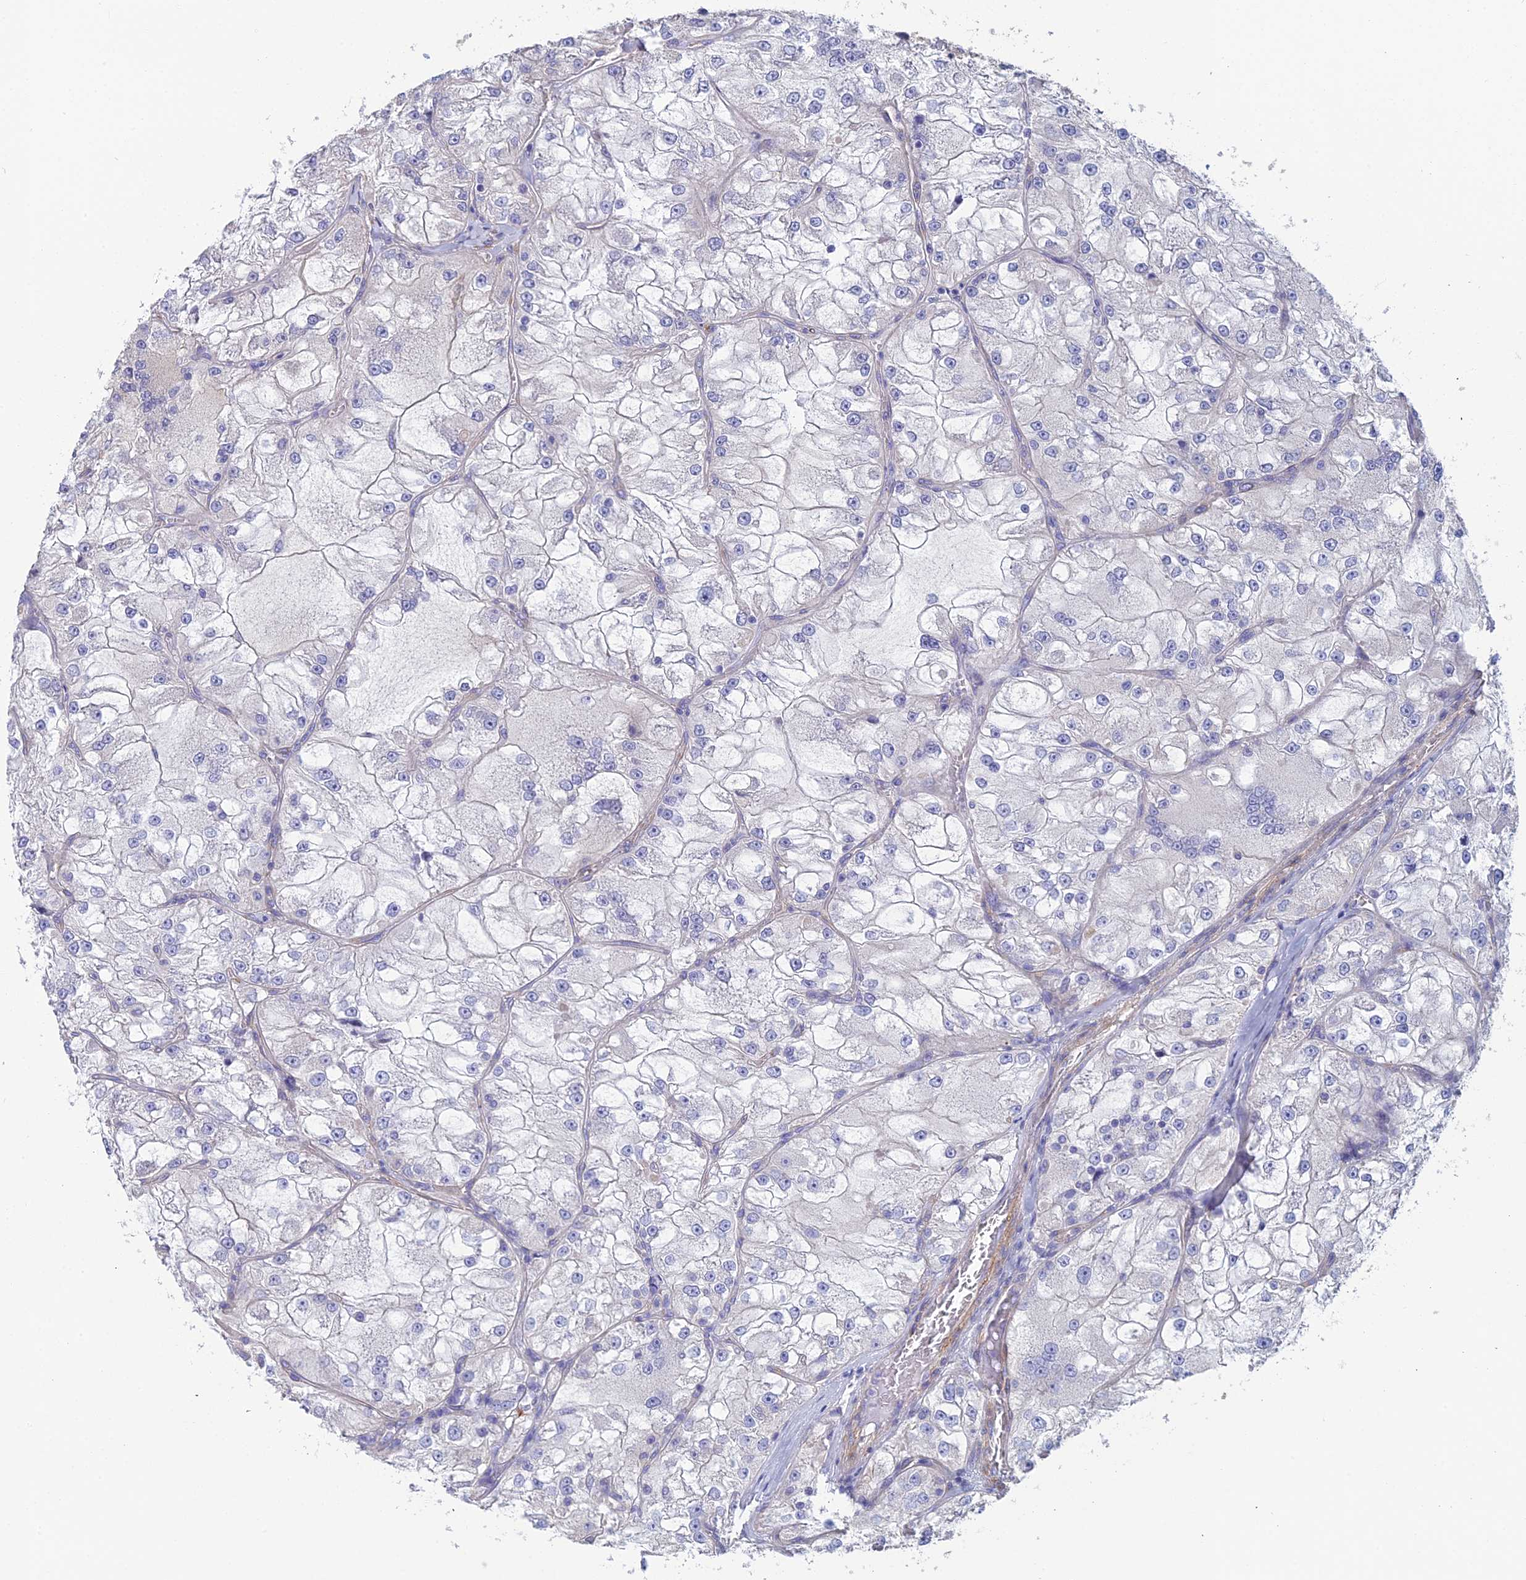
{"staining": {"intensity": "negative", "quantity": "none", "location": "none"}, "tissue": "renal cancer", "cell_type": "Tumor cells", "image_type": "cancer", "snomed": [{"axis": "morphology", "description": "Adenocarcinoma, NOS"}, {"axis": "topography", "description": "Kidney"}], "caption": "An image of renal cancer (adenocarcinoma) stained for a protein shows no brown staining in tumor cells. (Immunohistochemistry, brightfield microscopy, high magnification).", "gene": "PCDHA5", "patient": {"sex": "female", "age": 72}}